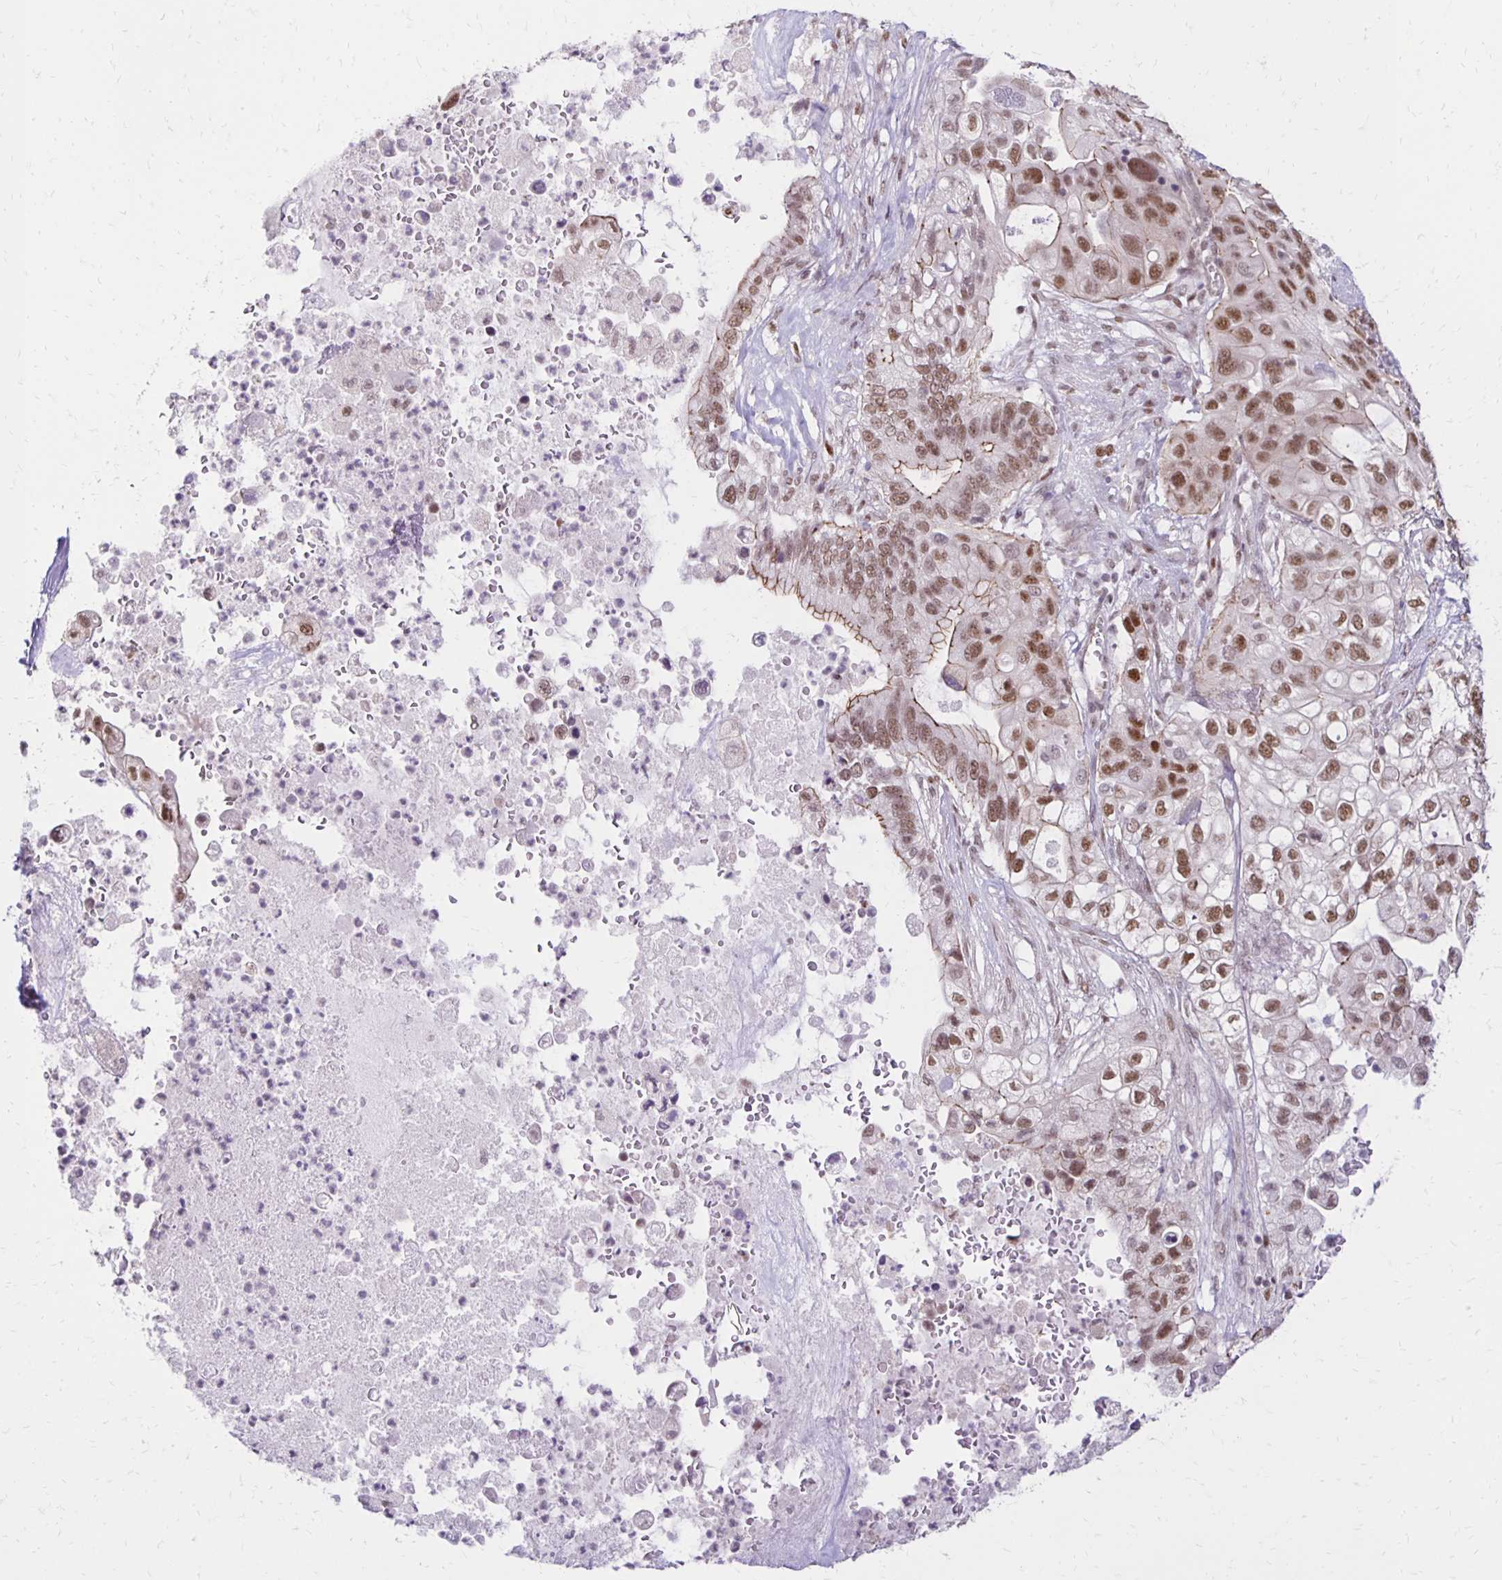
{"staining": {"intensity": "moderate", "quantity": ">75%", "location": "cytoplasmic/membranous,nuclear"}, "tissue": "pancreatic cancer", "cell_type": "Tumor cells", "image_type": "cancer", "snomed": [{"axis": "morphology", "description": "Adenocarcinoma, NOS"}, {"axis": "topography", "description": "Pancreas"}], "caption": "Tumor cells exhibit medium levels of moderate cytoplasmic/membranous and nuclear positivity in approximately >75% of cells in pancreatic adenocarcinoma. Using DAB (brown) and hematoxylin (blue) stains, captured at high magnification using brightfield microscopy.", "gene": "DDB2", "patient": {"sex": "female", "age": 72}}